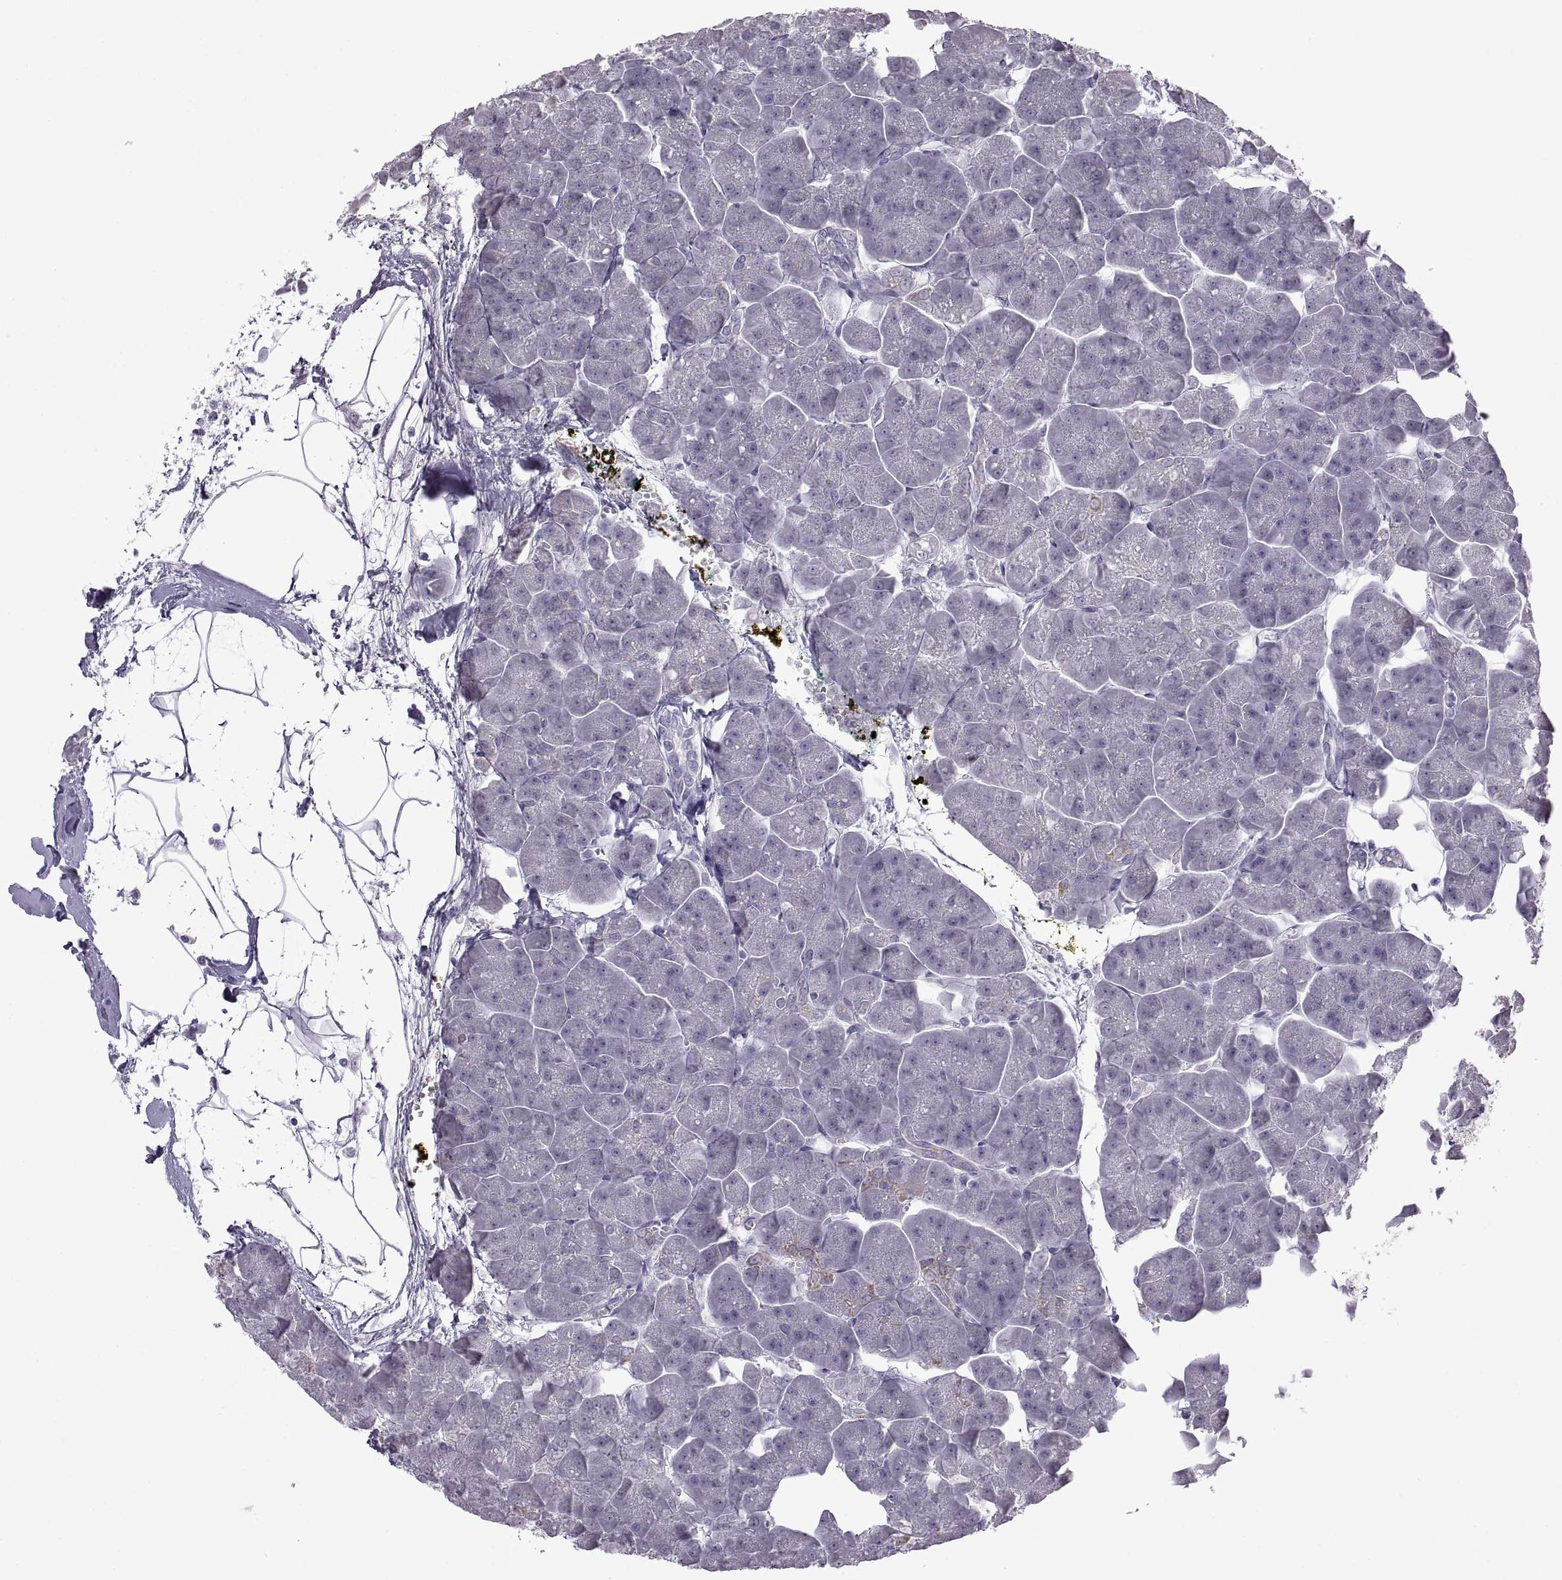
{"staining": {"intensity": "moderate", "quantity": "<25%", "location": "cytoplasmic/membranous"}, "tissue": "pancreas", "cell_type": "Exocrine glandular cells", "image_type": "normal", "snomed": [{"axis": "morphology", "description": "Normal tissue, NOS"}, {"axis": "topography", "description": "Adipose tissue"}, {"axis": "topography", "description": "Pancreas"}, {"axis": "topography", "description": "Peripheral nerve tissue"}], "caption": "DAB (3,3'-diaminobenzidine) immunohistochemical staining of normal human pancreas demonstrates moderate cytoplasmic/membranous protein positivity in approximately <25% of exocrine glandular cells.", "gene": "FAM170A", "patient": {"sex": "female", "age": 58}}